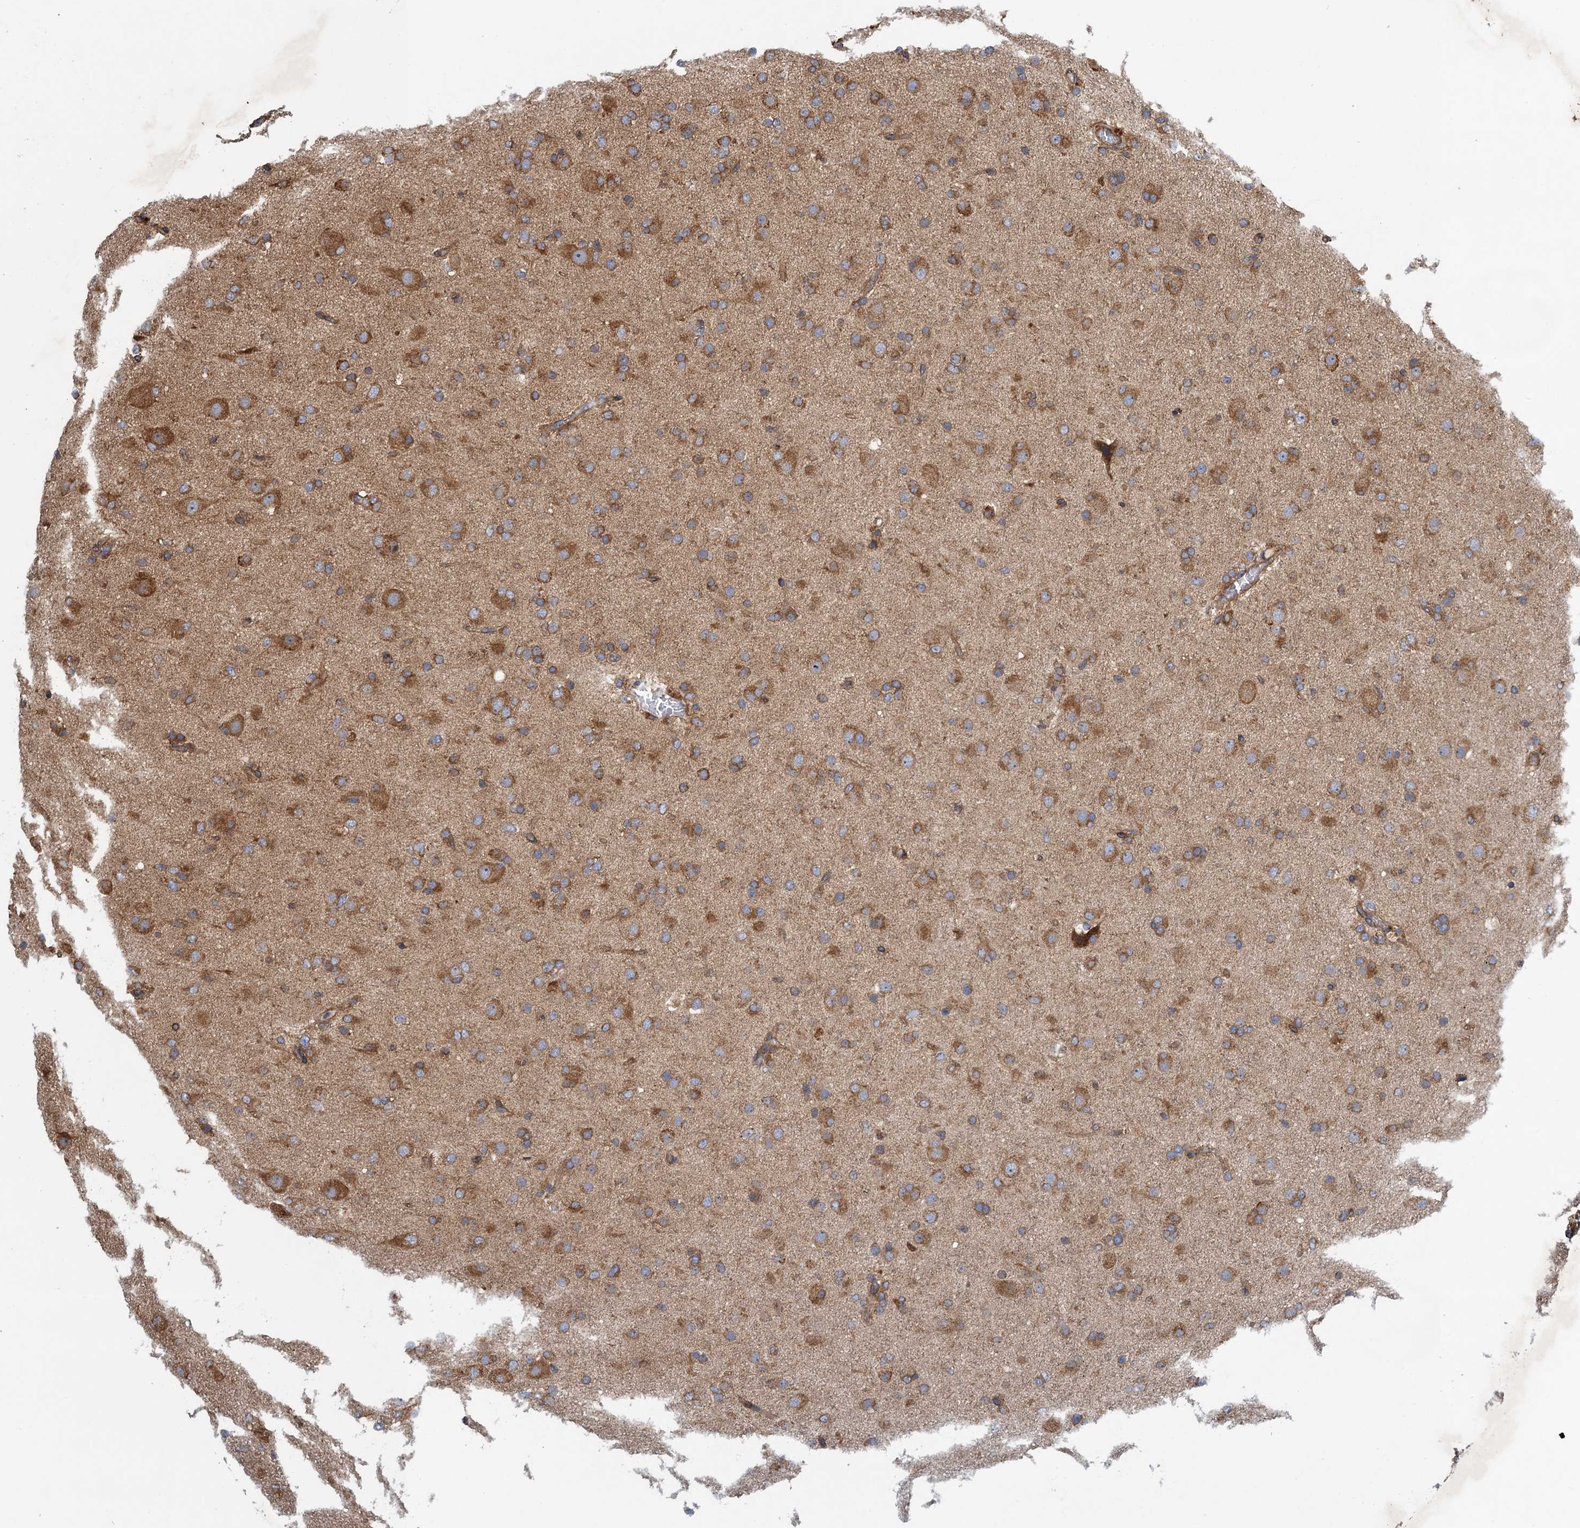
{"staining": {"intensity": "moderate", "quantity": ">75%", "location": "cytoplasmic/membranous"}, "tissue": "glioma", "cell_type": "Tumor cells", "image_type": "cancer", "snomed": [{"axis": "morphology", "description": "Glioma, malignant, Low grade"}, {"axis": "topography", "description": "Brain"}], "caption": "A high-resolution micrograph shows immunohistochemistry (IHC) staining of glioma, which demonstrates moderate cytoplasmic/membranous expression in approximately >75% of tumor cells. (brown staining indicates protein expression, while blue staining denotes nuclei).", "gene": "MDM1", "patient": {"sex": "male", "age": 65}}